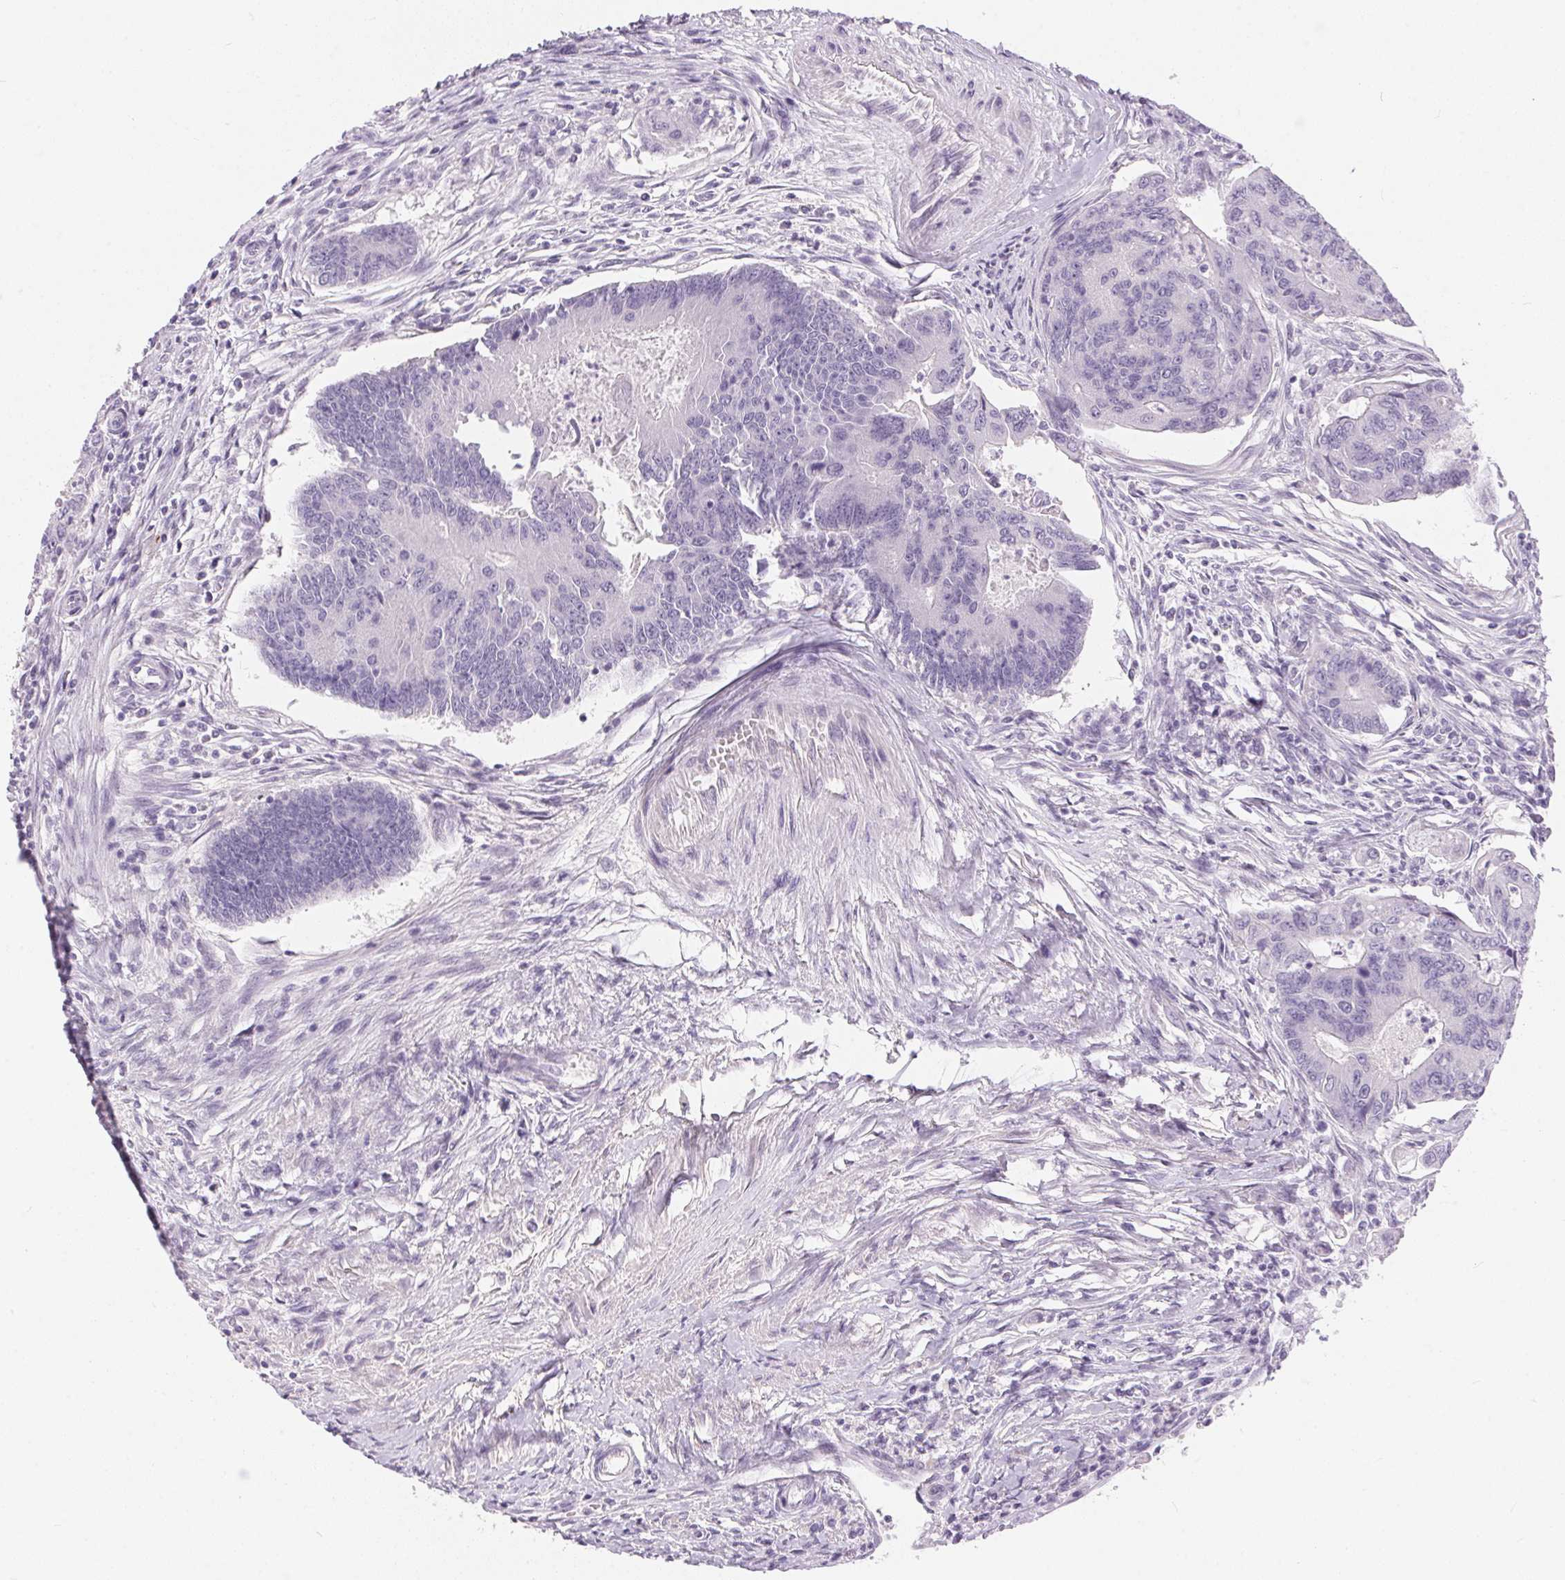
{"staining": {"intensity": "negative", "quantity": "none", "location": "none"}, "tissue": "colorectal cancer", "cell_type": "Tumor cells", "image_type": "cancer", "snomed": [{"axis": "morphology", "description": "Adenocarcinoma, NOS"}, {"axis": "topography", "description": "Colon"}], "caption": "High power microscopy micrograph of an IHC image of colorectal cancer (adenocarcinoma), revealing no significant positivity in tumor cells.", "gene": "GBP6", "patient": {"sex": "female", "age": 67}}